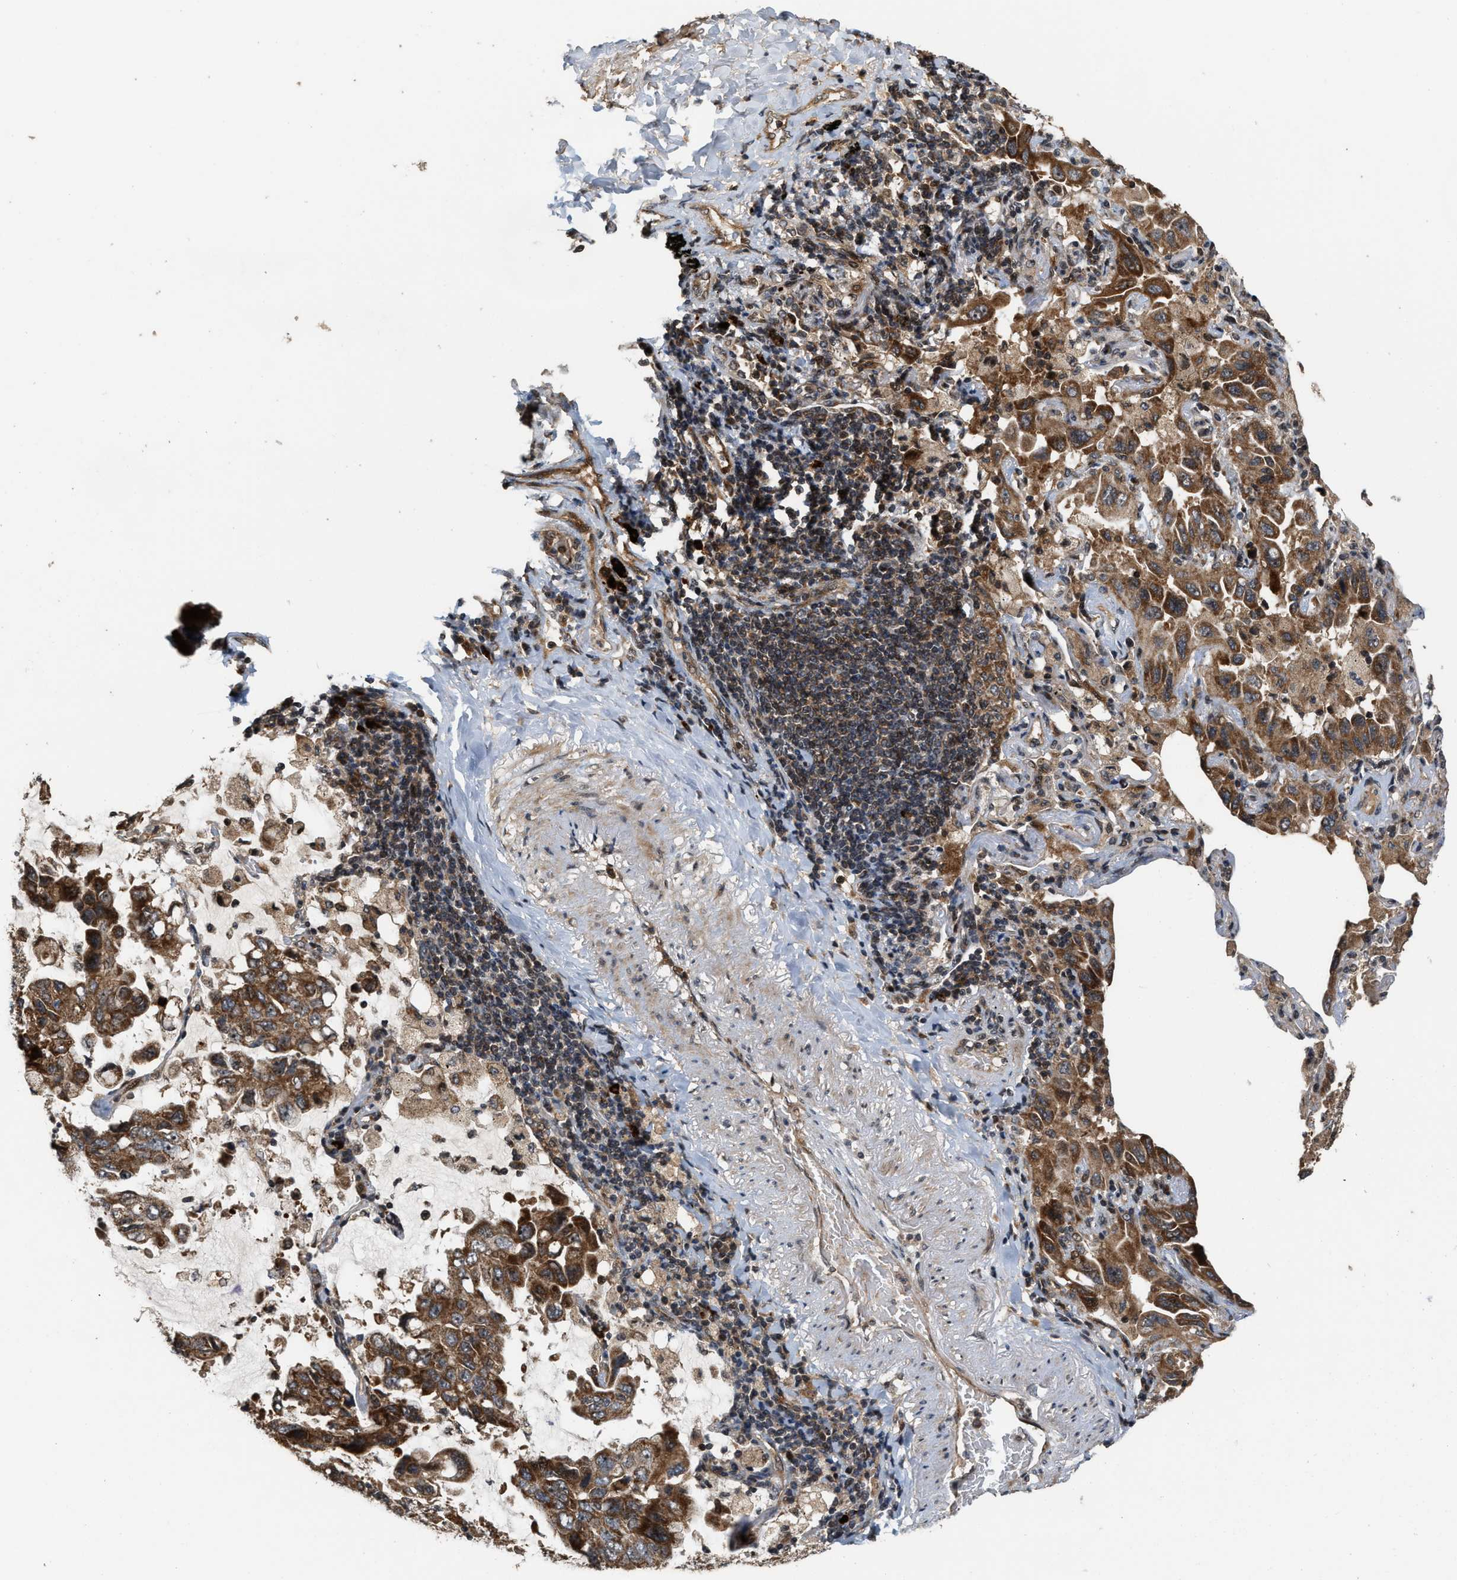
{"staining": {"intensity": "moderate", "quantity": ">75%", "location": "cytoplasmic/membranous"}, "tissue": "lung cancer", "cell_type": "Tumor cells", "image_type": "cancer", "snomed": [{"axis": "morphology", "description": "Adenocarcinoma, NOS"}, {"axis": "topography", "description": "Lung"}], "caption": "Immunohistochemistry photomicrograph of human adenocarcinoma (lung) stained for a protein (brown), which demonstrates medium levels of moderate cytoplasmic/membranous staining in approximately >75% of tumor cells.", "gene": "ELP2", "patient": {"sex": "male", "age": 64}}